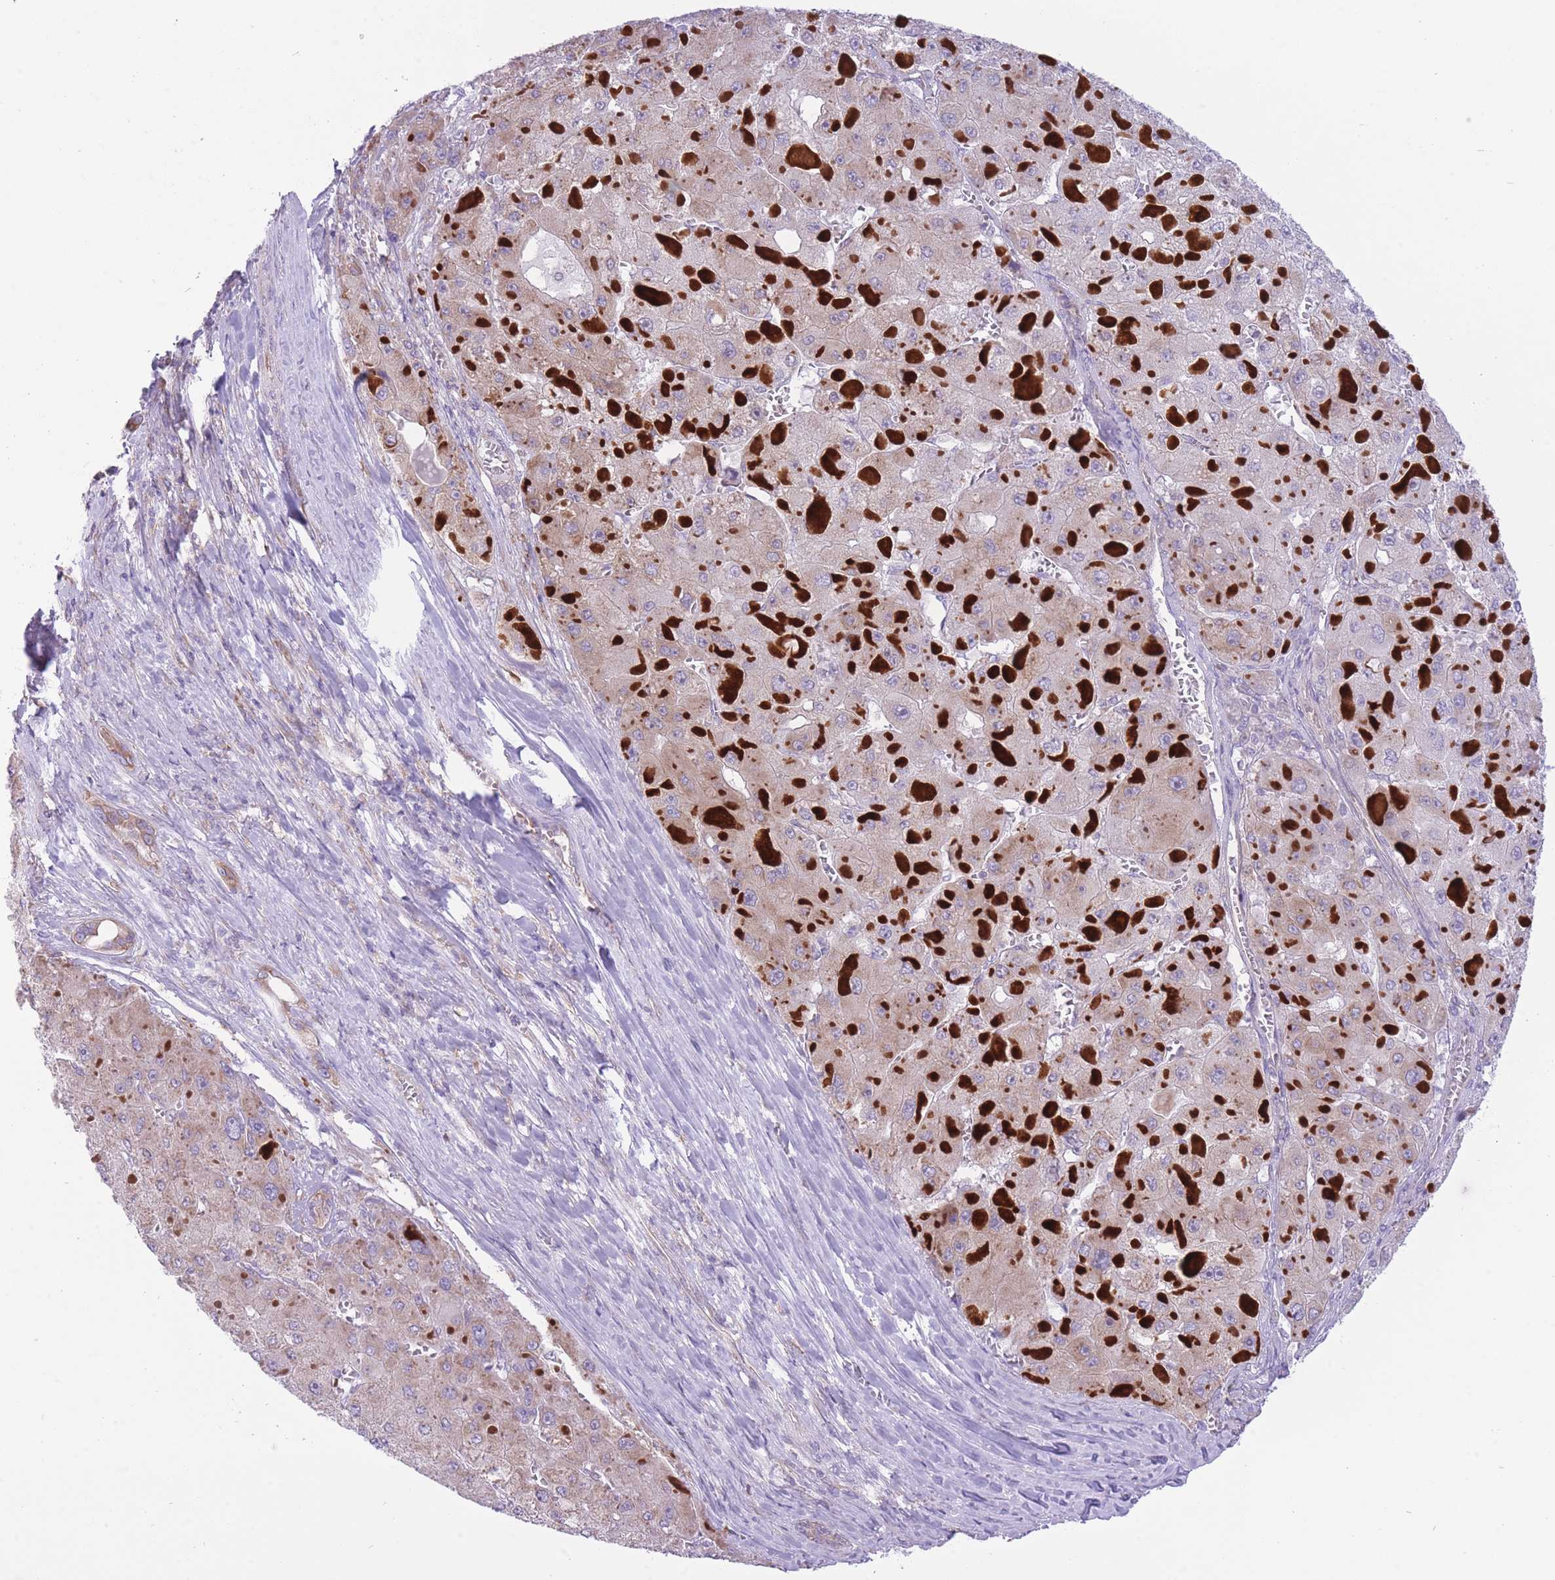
{"staining": {"intensity": "weak", "quantity": "<25%", "location": "cytoplasmic/membranous"}, "tissue": "liver cancer", "cell_type": "Tumor cells", "image_type": "cancer", "snomed": [{"axis": "morphology", "description": "Carcinoma, Hepatocellular, NOS"}, {"axis": "topography", "description": "Liver"}], "caption": "Image shows no significant protein positivity in tumor cells of liver hepatocellular carcinoma. The staining was performed using DAB to visualize the protein expression in brown, while the nuclei were stained in blue with hematoxylin (Magnification: 20x).", "gene": "ZNF501", "patient": {"sex": "female", "age": 73}}